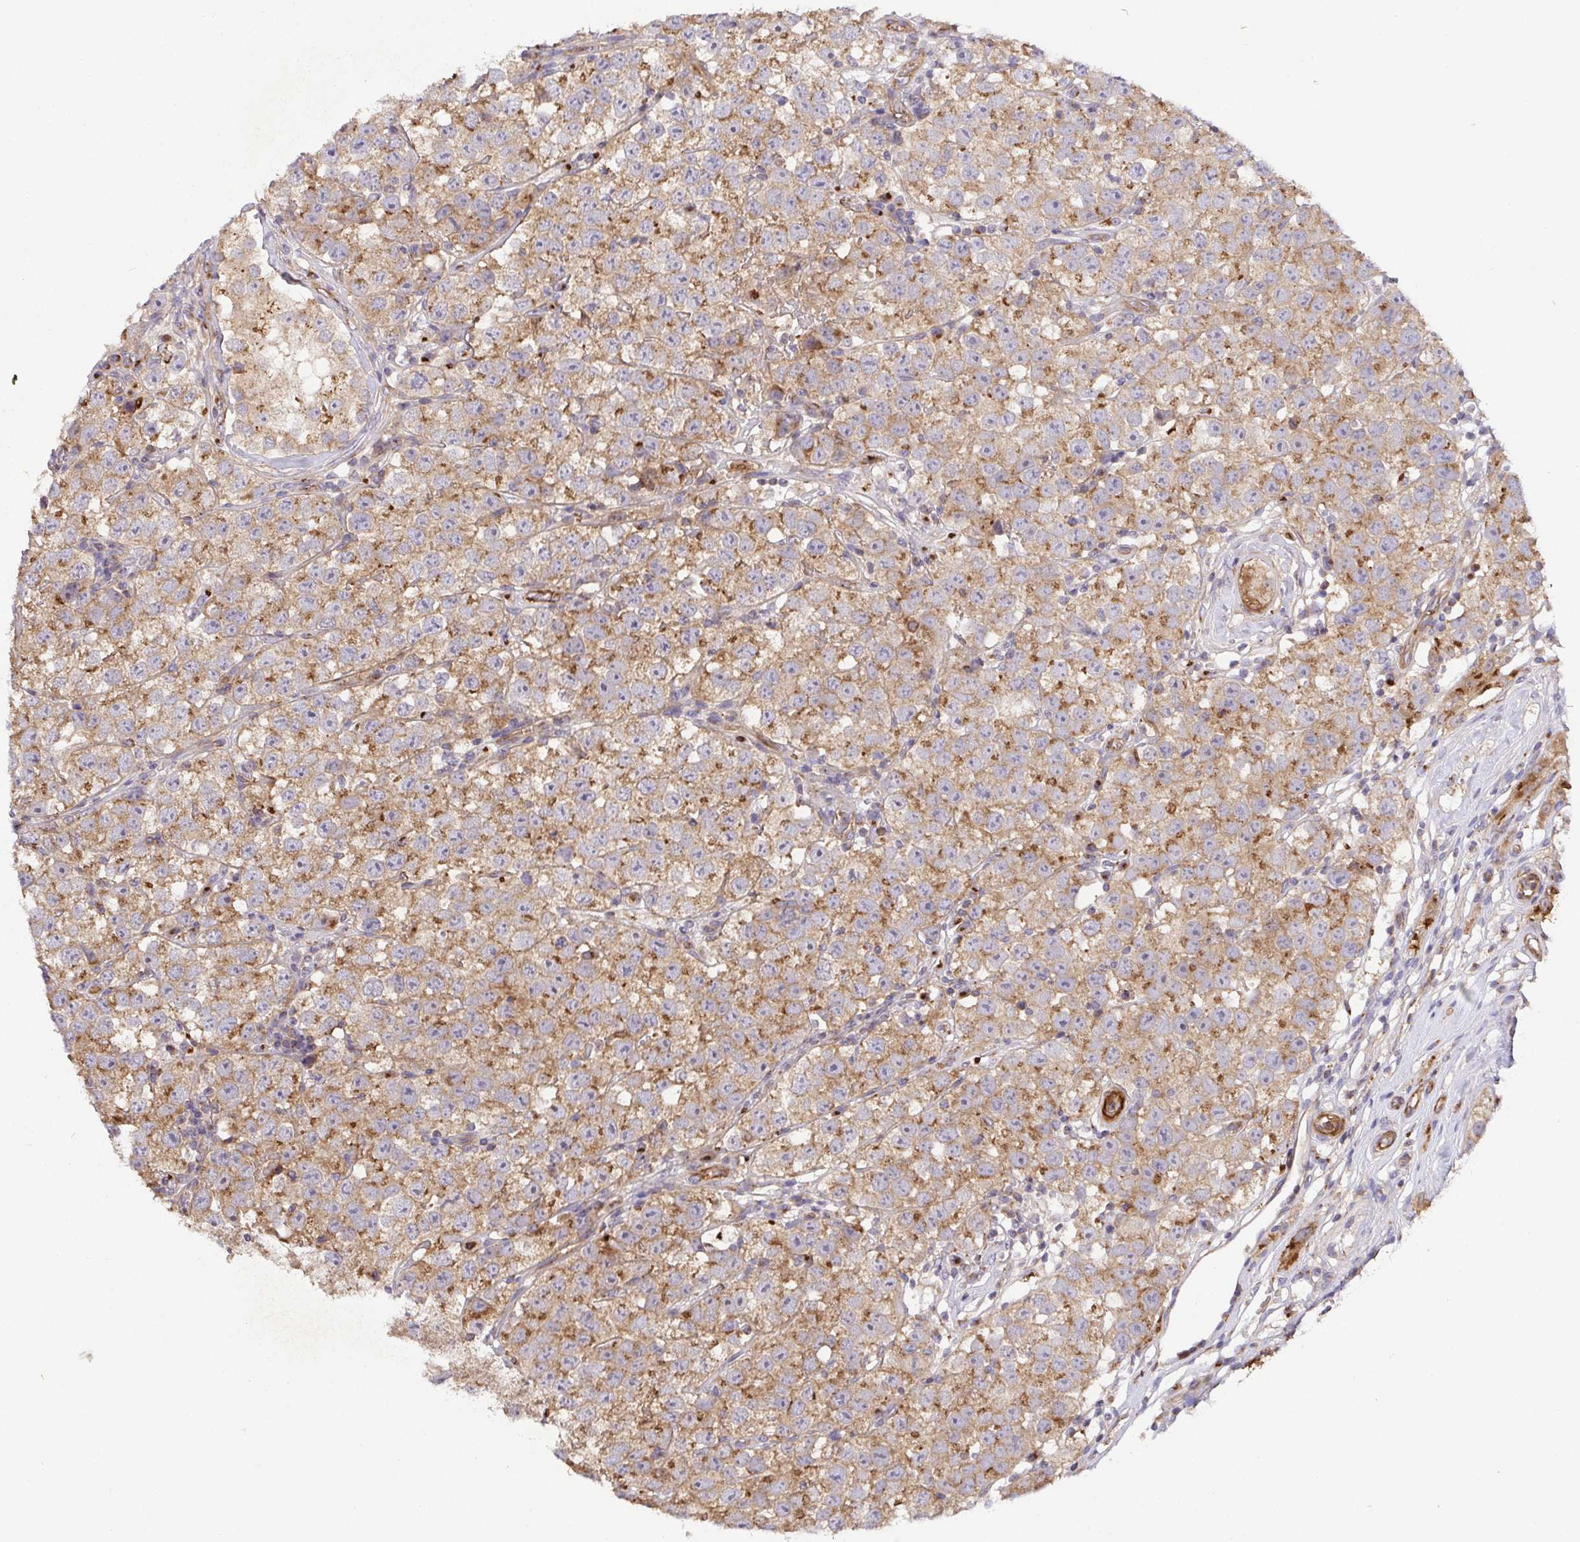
{"staining": {"intensity": "moderate", "quantity": ">75%", "location": "cytoplasmic/membranous"}, "tissue": "testis cancer", "cell_type": "Tumor cells", "image_type": "cancer", "snomed": [{"axis": "morphology", "description": "Seminoma, NOS"}, {"axis": "topography", "description": "Testis"}], "caption": "Seminoma (testis) stained with DAB (3,3'-diaminobenzidine) immunohistochemistry shows medium levels of moderate cytoplasmic/membranous expression in approximately >75% of tumor cells.", "gene": "TM9SF4", "patient": {"sex": "male", "age": 34}}